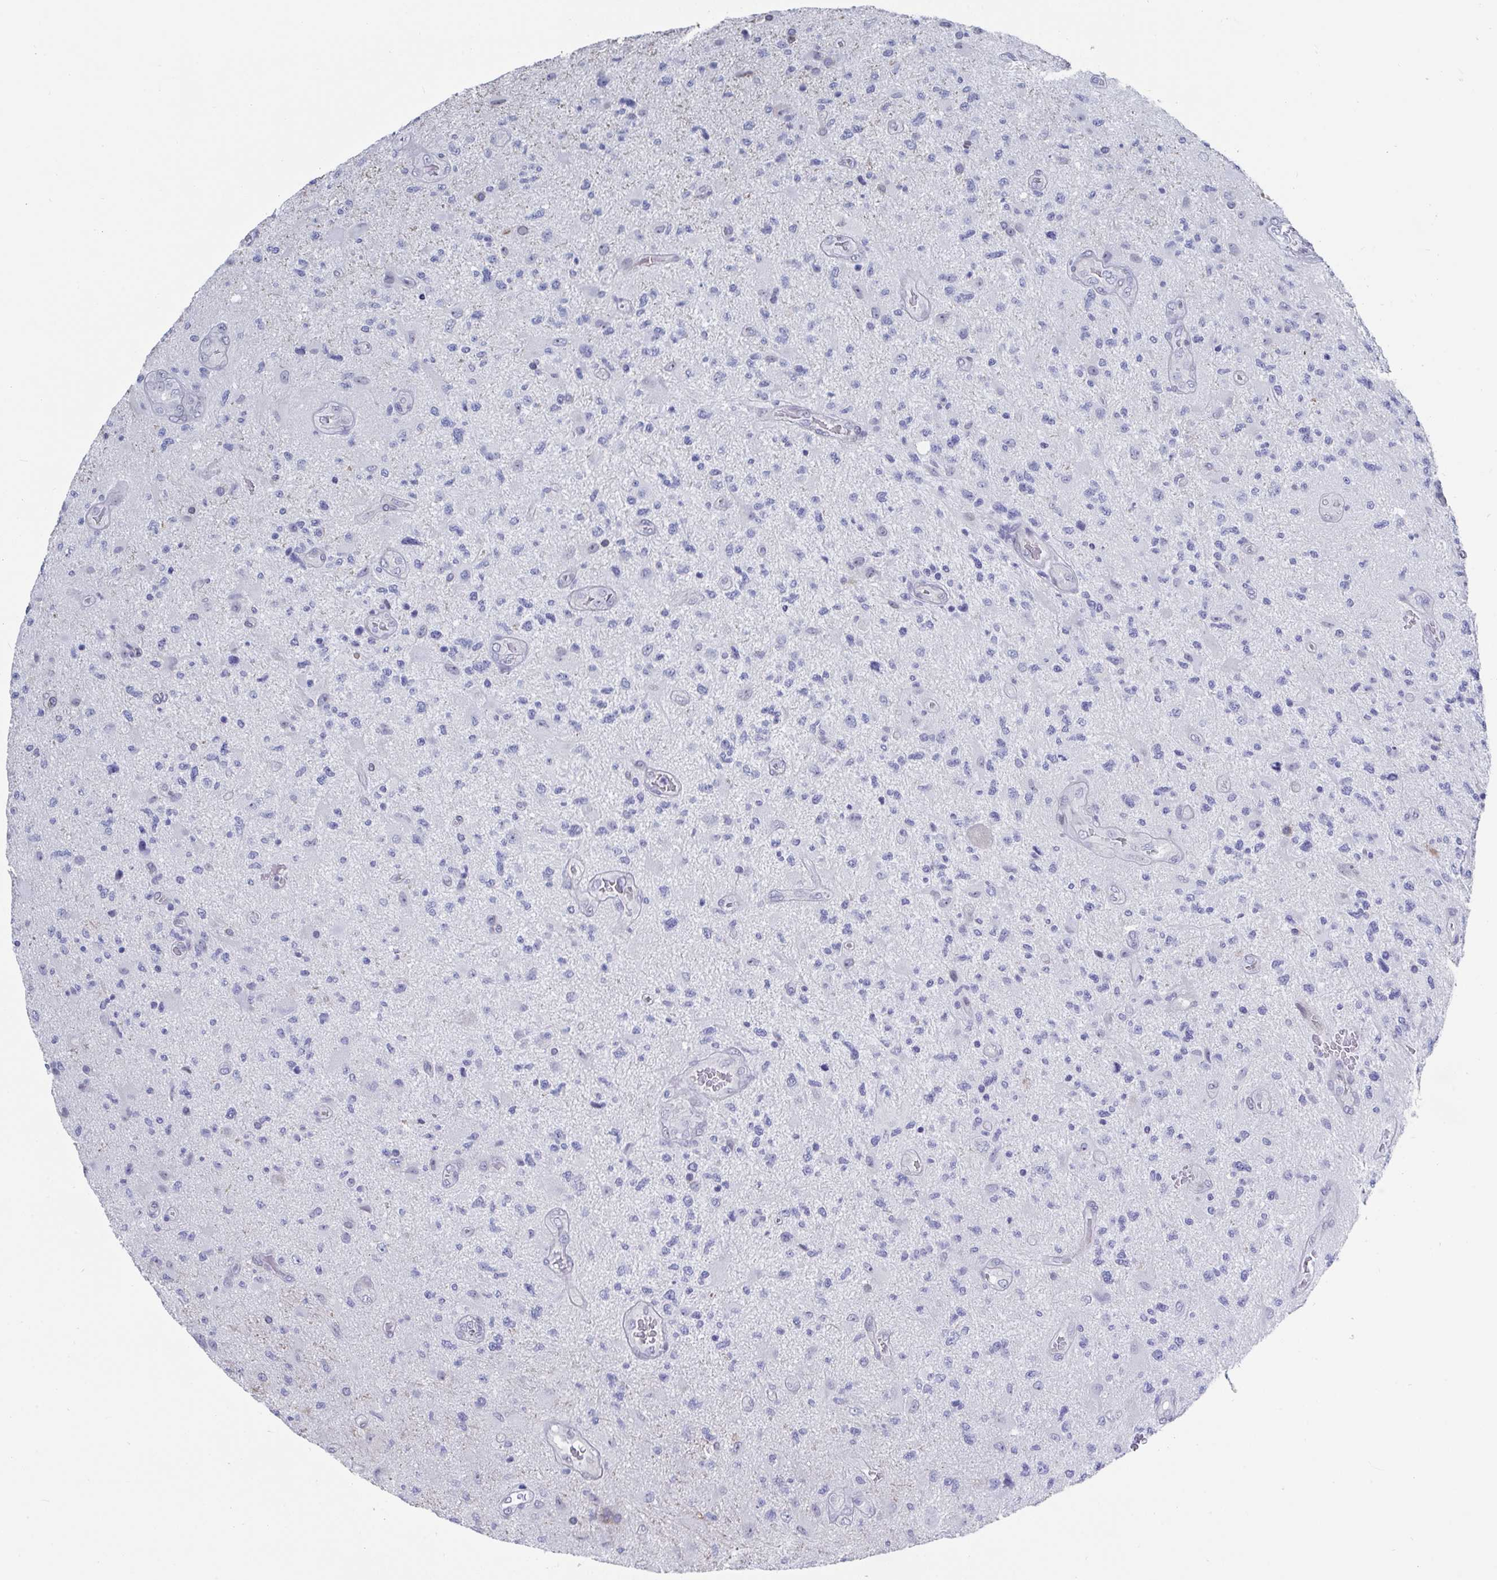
{"staining": {"intensity": "negative", "quantity": "none", "location": "none"}, "tissue": "glioma", "cell_type": "Tumor cells", "image_type": "cancer", "snomed": [{"axis": "morphology", "description": "Glioma, malignant, High grade"}, {"axis": "topography", "description": "Brain"}], "caption": "IHC photomicrograph of neoplastic tissue: glioma stained with DAB exhibits no significant protein staining in tumor cells. (DAB (3,3'-diaminobenzidine) immunohistochemistry (IHC) visualized using brightfield microscopy, high magnification).", "gene": "MFSD4A", "patient": {"sex": "male", "age": 67}}